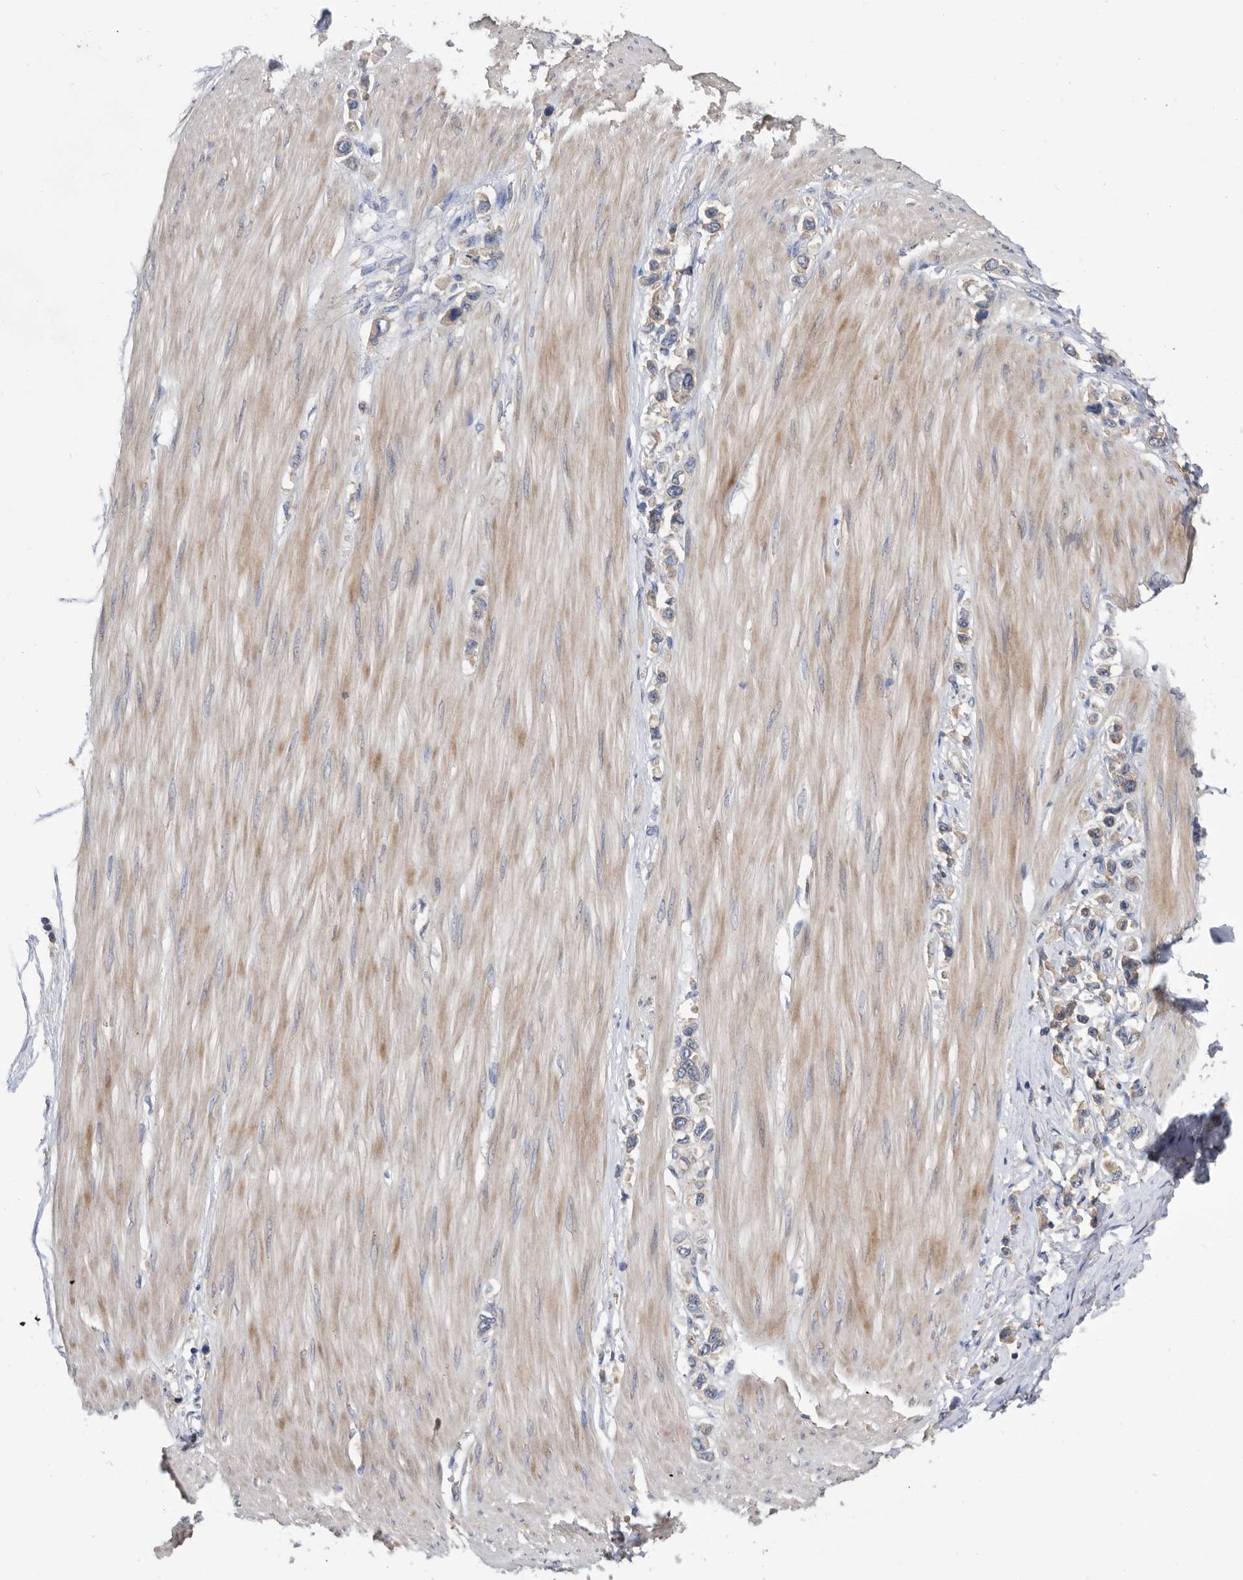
{"staining": {"intensity": "negative", "quantity": "none", "location": "none"}, "tissue": "stomach cancer", "cell_type": "Tumor cells", "image_type": "cancer", "snomed": [{"axis": "morphology", "description": "Adenocarcinoma, NOS"}, {"axis": "topography", "description": "Stomach"}], "caption": "Immunohistochemistry (IHC) image of neoplastic tissue: human stomach cancer stained with DAB displays no significant protein expression in tumor cells.", "gene": "CRISPLD2", "patient": {"sex": "female", "age": 65}}